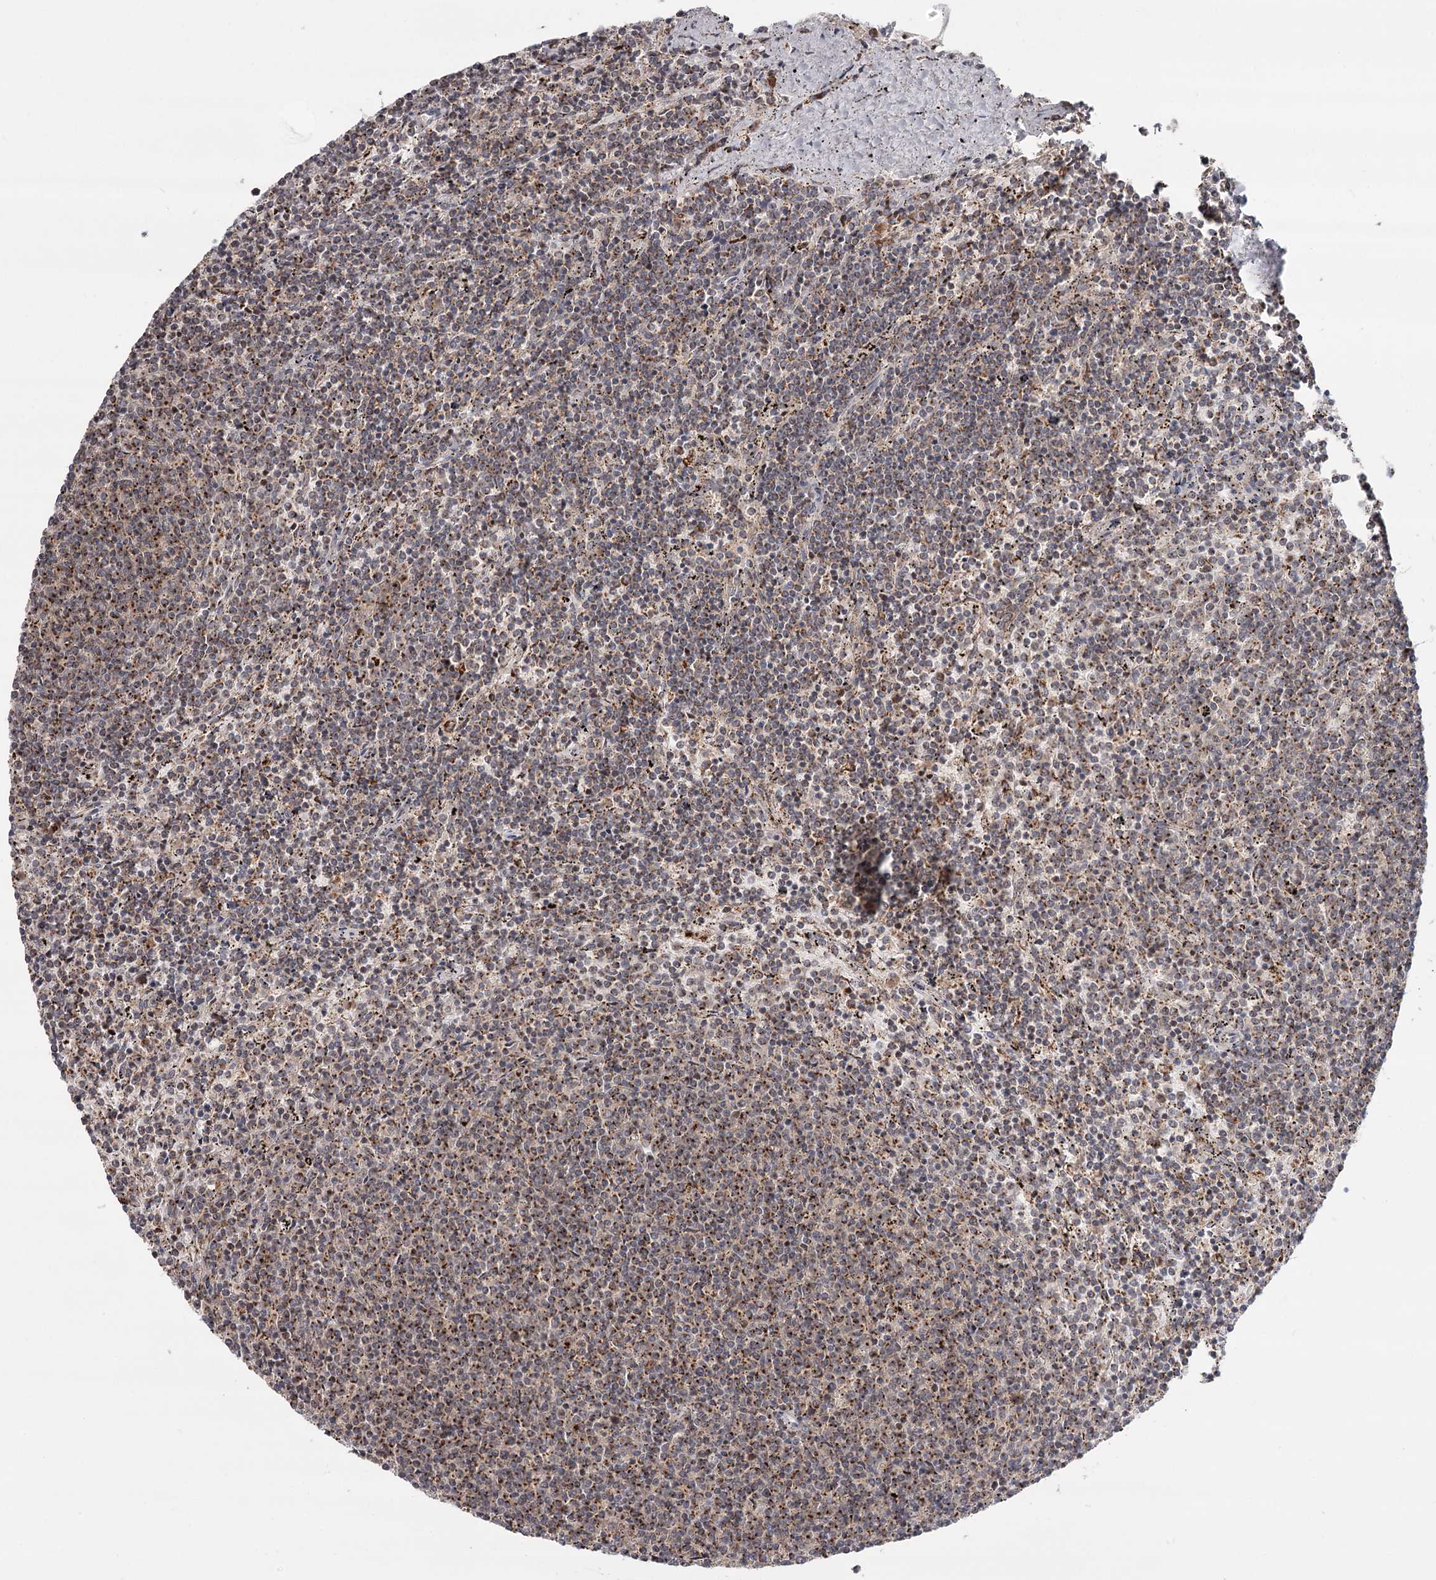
{"staining": {"intensity": "moderate", "quantity": "25%-75%", "location": "cytoplasmic/membranous"}, "tissue": "lymphoma", "cell_type": "Tumor cells", "image_type": "cancer", "snomed": [{"axis": "morphology", "description": "Malignant lymphoma, non-Hodgkin's type, Low grade"}, {"axis": "topography", "description": "Spleen"}], "caption": "Moderate cytoplasmic/membranous expression for a protein is appreciated in about 25%-75% of tumor cells of malignant lymphoma, non-Hodgkin's type (low-grade) using immunohistochemistry (IHC).", "gene": "CDC123", "patient": {"sex": "female", "age": 50}}